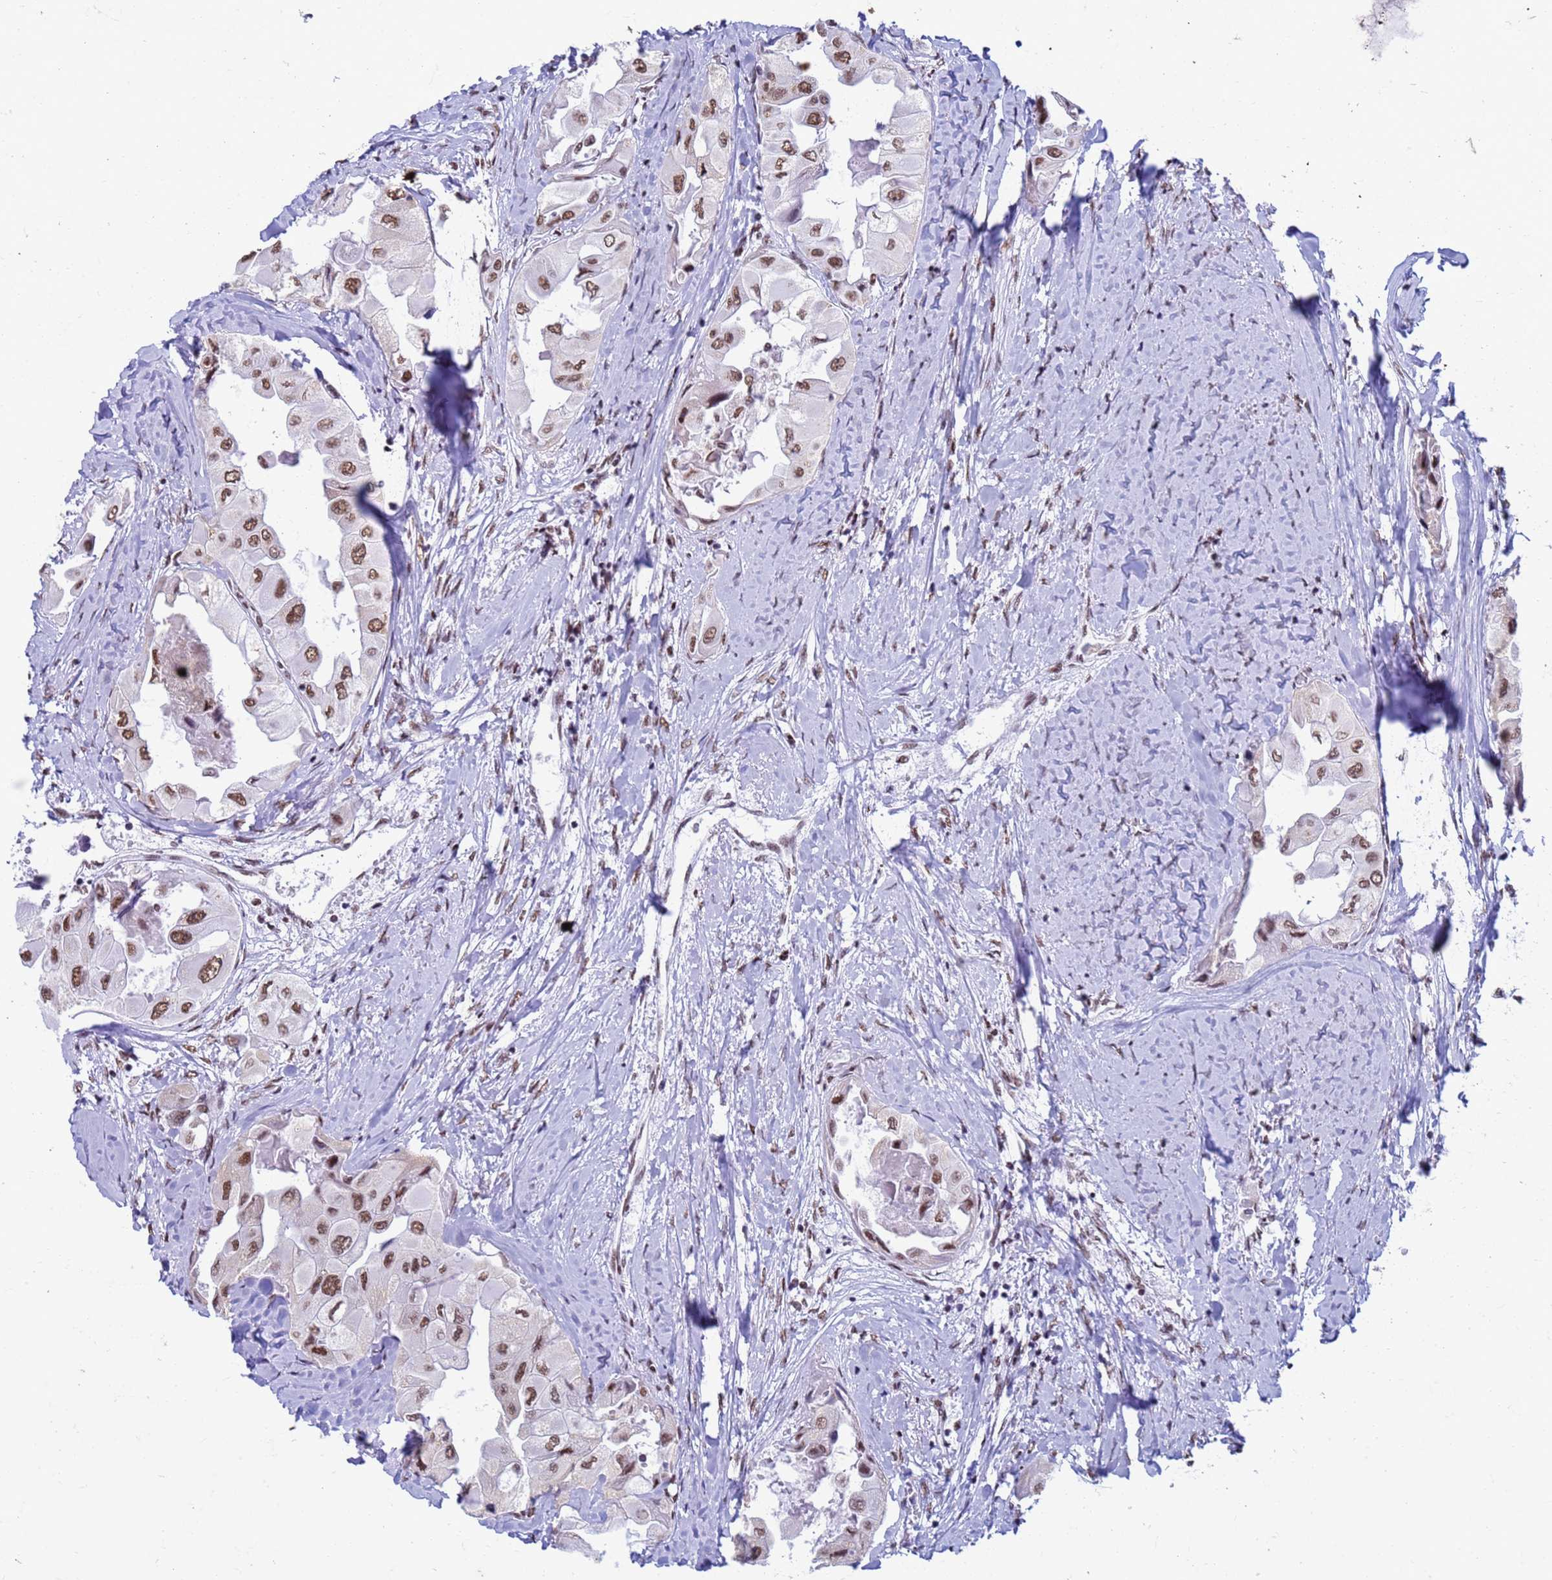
{"staining": {"intensity": "moderate", "quantity": ">75%", "location": "nuclear"}, "tissue": "thyroid cancer", "cell_type": "Tumor cells", "image_type": "cancer", "snomed": [{"axis": "morphology", "description": "Normal tissue, NOS"}, {"axis": "morphology", "description": "Papillary adenocarcinoma, NOS"}, {"axis": "topography", "description": "Thyroid gland"}], "caption": "Papillary adenocarcinoma (thyroid) tissue demonstrates moderate nuclear staining in approximately >75% of tumor cells", "gene": "FAM170B", "patient": {"sex": "female", "age": 59}}